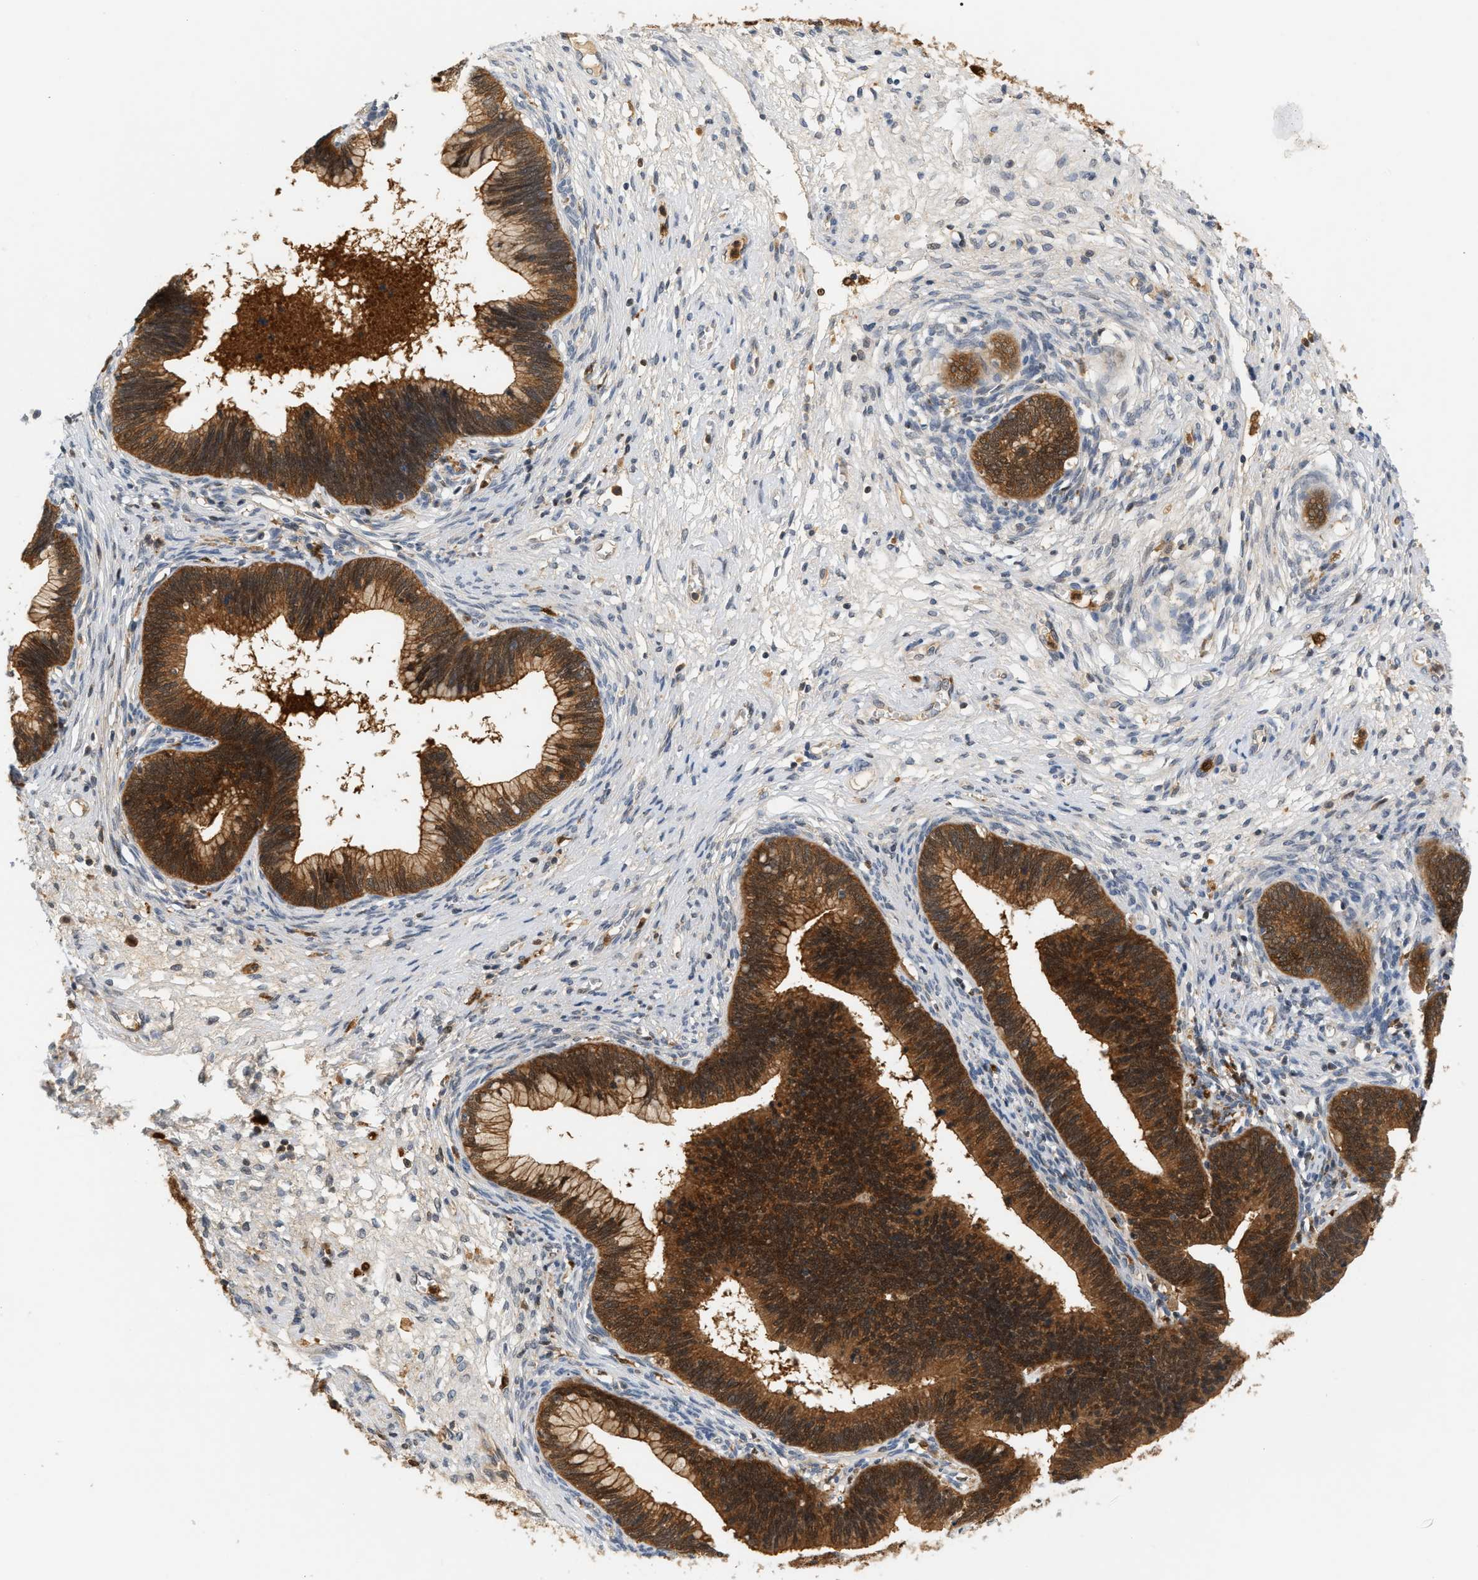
{"staining": {"intensity": "strong", "quantity": ">75%", "location": "cytoplasmic/membranous,nuclear"}, "tissue": "cervical cancer", "cell_type": "Tumor cells", "image_type": "cancer", "snomed": [{"axis": "morphology", "description": "Adenocarcinoma, NOS"}, {"axis": "topography", "description": "Cervix"}], "caption": "Cervical cancer (adenocarcinoma) was stained to show a protein in brown. There is high levels of strong cytoplasmic/membranous and nuclear staining in approximately >75% of tumor cells. Nuclei are stained in blue.", "gene": "PYCARD", "patient": {"sex": "female", "age": 44}}